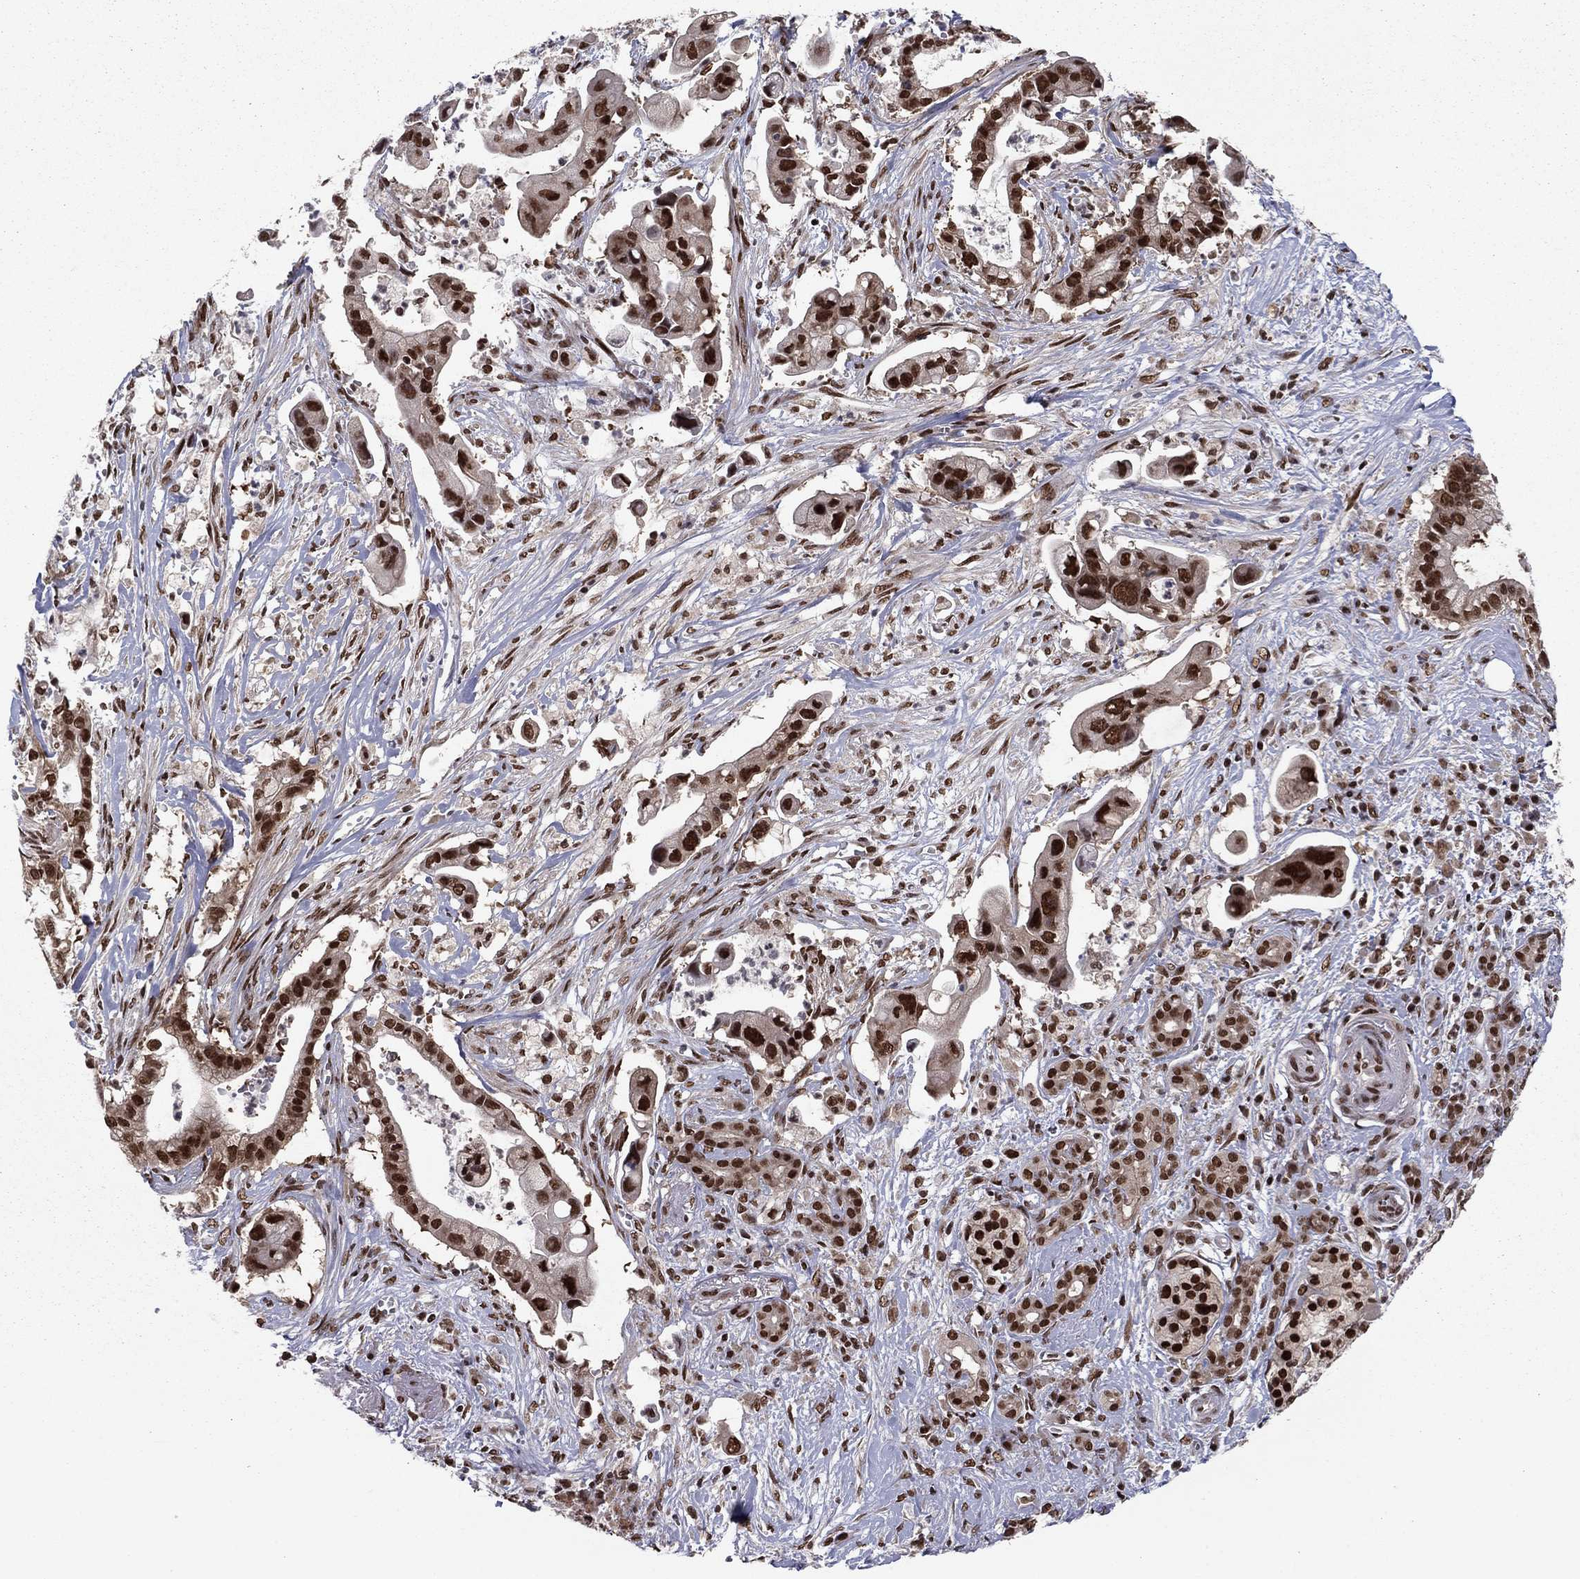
{"staining": {"intensity": "strong", "quantity": ">75%", "location": "nuclear"}, "tissue": "pancreatic cancer", "cell_type": "Tumor cells", "image_type": "cancer", "snomed": [{"axis": "morphology", "description": "Adenocarcinoma, NOS"}, {"axis": "topography", "description": "Pancreas"}], "caption": "Strong nuclear positivity is appreciated in approximately >75% of tumor cells in pancreatic cancer.", "gene": "USP54", "patient": {"sex": "male", "age": 61}}